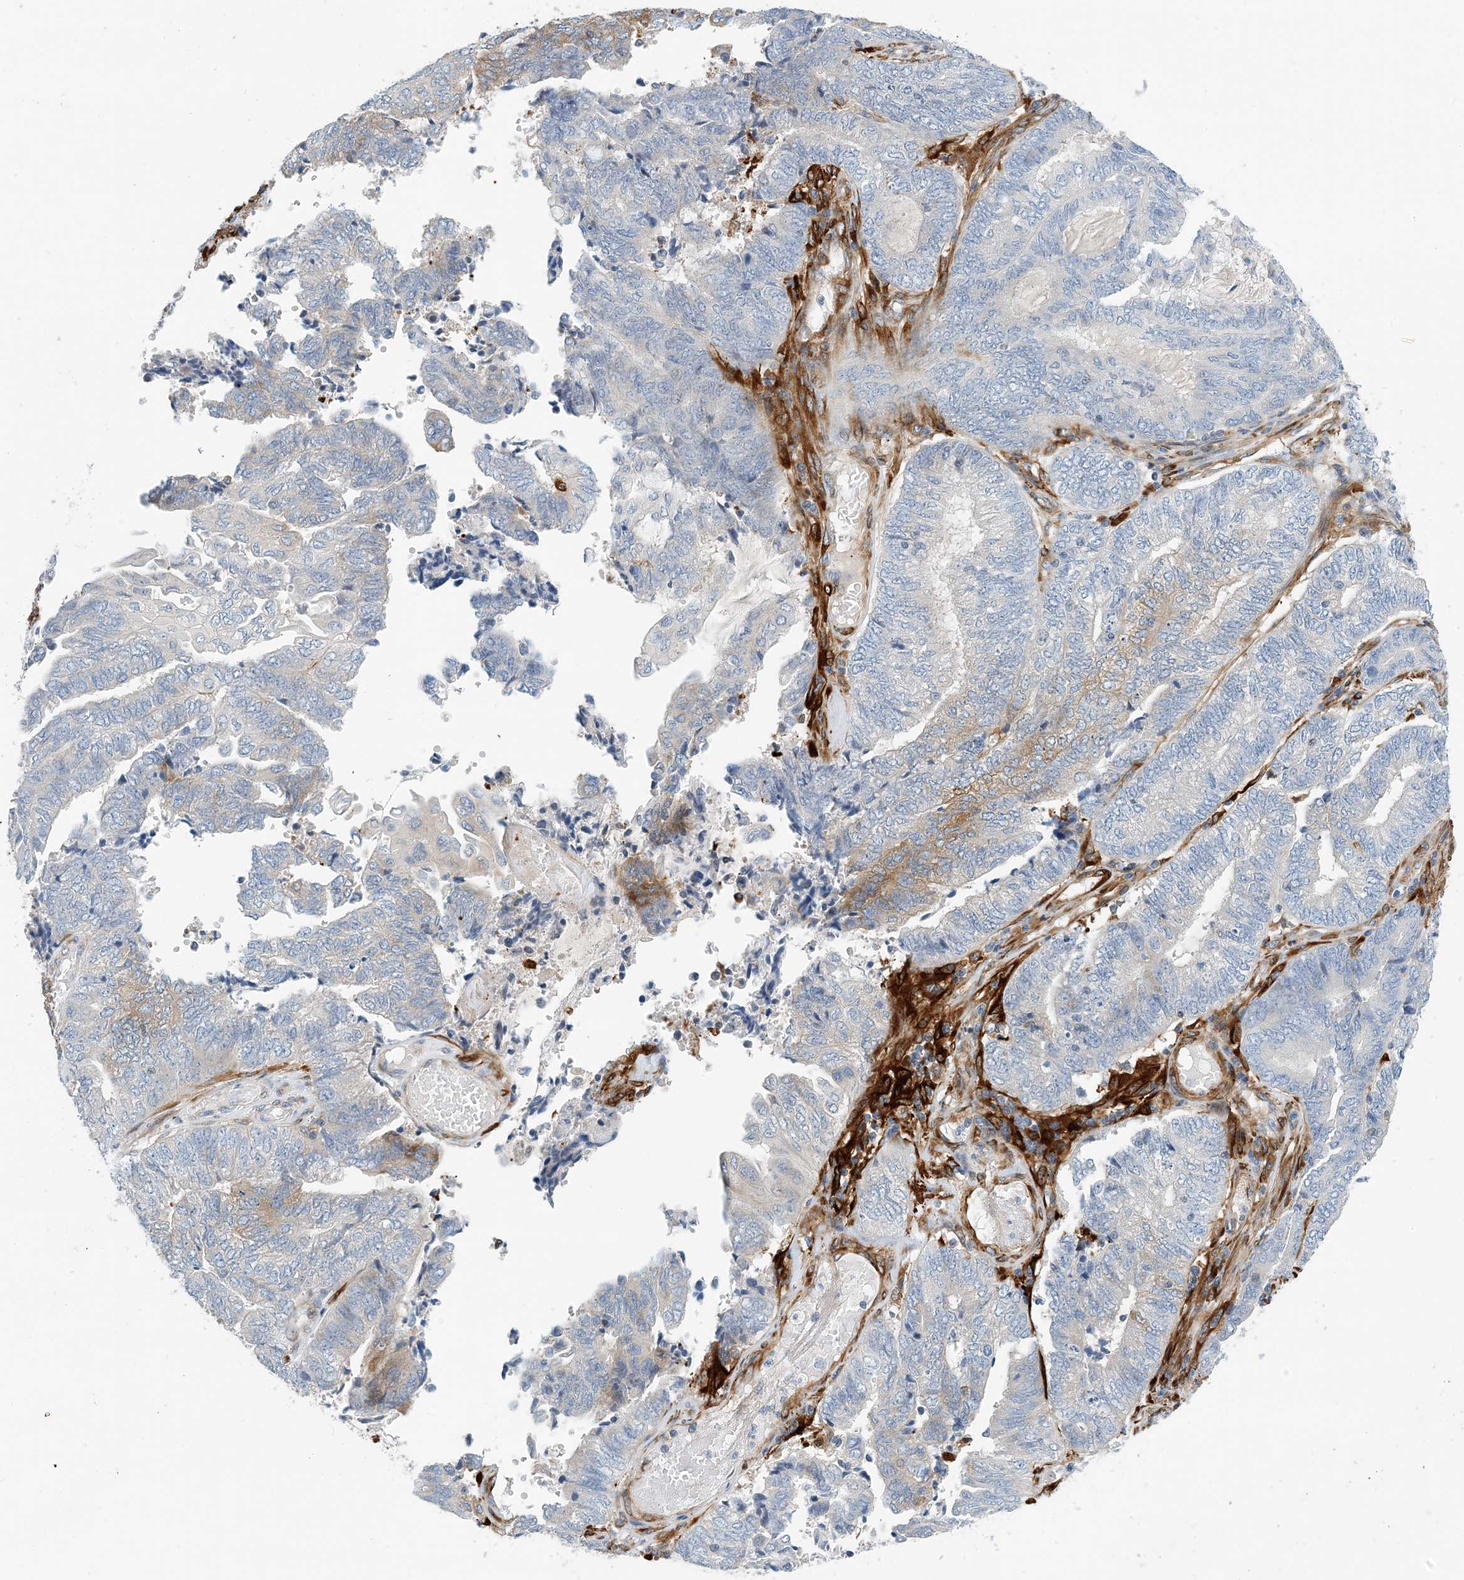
{"staining": {"intensity": "negative", "quantity": "none", "location": "none"}, "tissue": "endometrial cancer", "cell_type": "Tumor cells", "image_type": "cancer", "snomed": [{"axis": "morphology", "description": "Adenocarcinoma, NOS"}, {"axis": "topography", "description": "Uterus"}, {"axis": "topography", "description": "Endometrium"}], "caption": "Immunohistochemical staining of endometrial cancer reveals no significant staining in tumor cells.", "gene": "PCDHA2", "patient": {"sex": "female", "age": 70}}